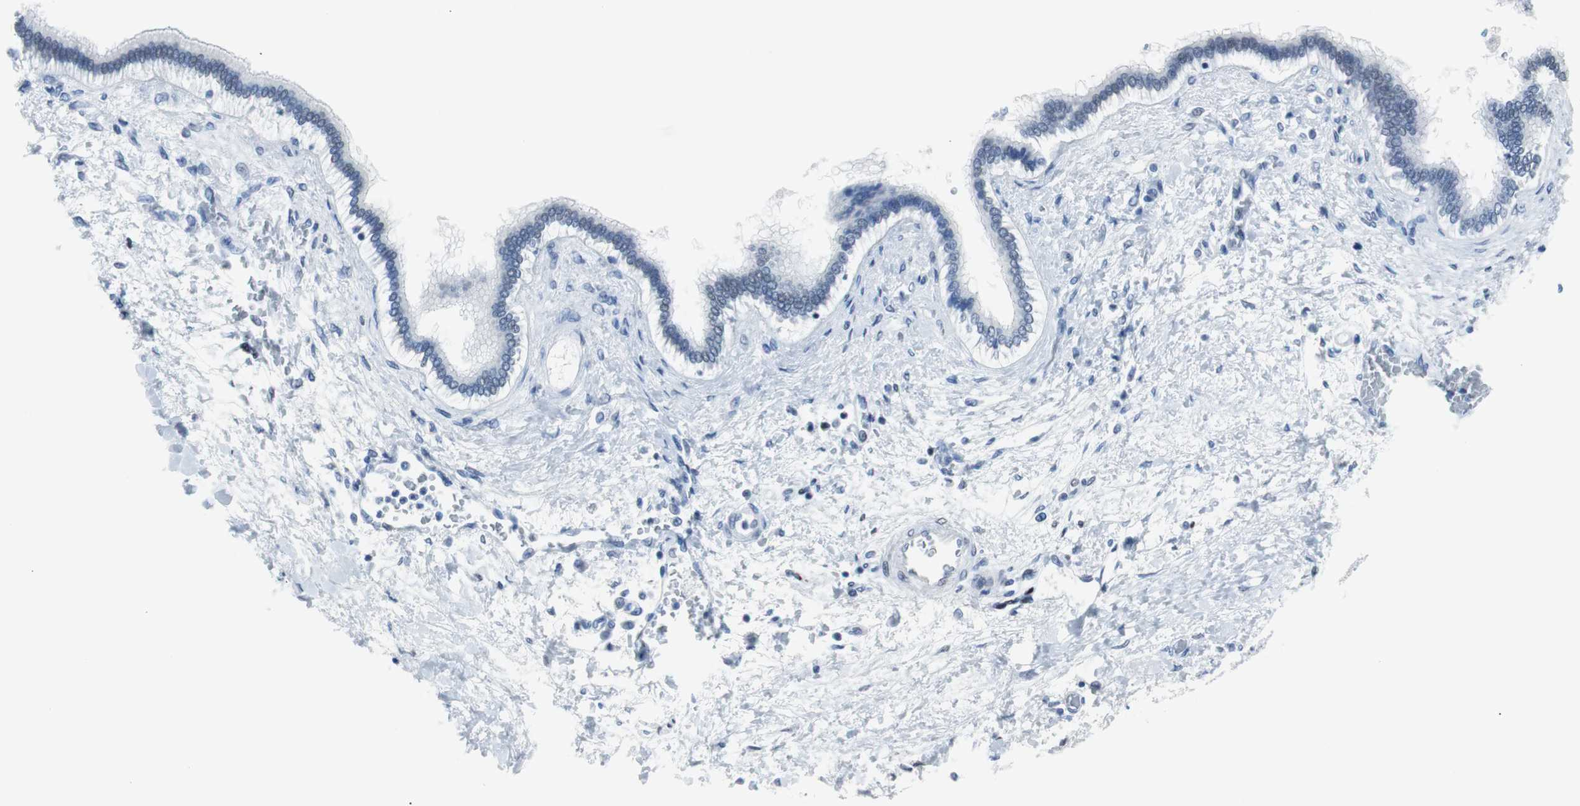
{"staining": {"intensity": "negative", "quantity": "none", "location": "none"}, "tissue": "liver cancer", "cell_type": "Tumor cells", "image_type": "cancer", "snomed": [{"axis": "morphology", "description": "Cholangiocarcinoma"}, {"axis": "topography", "description": "Liver"}], "caption": "There is no significant staining in tumor cells of liver cancer.", "gene": "JUN", "patient": {"sex": "male", "age": 50}}